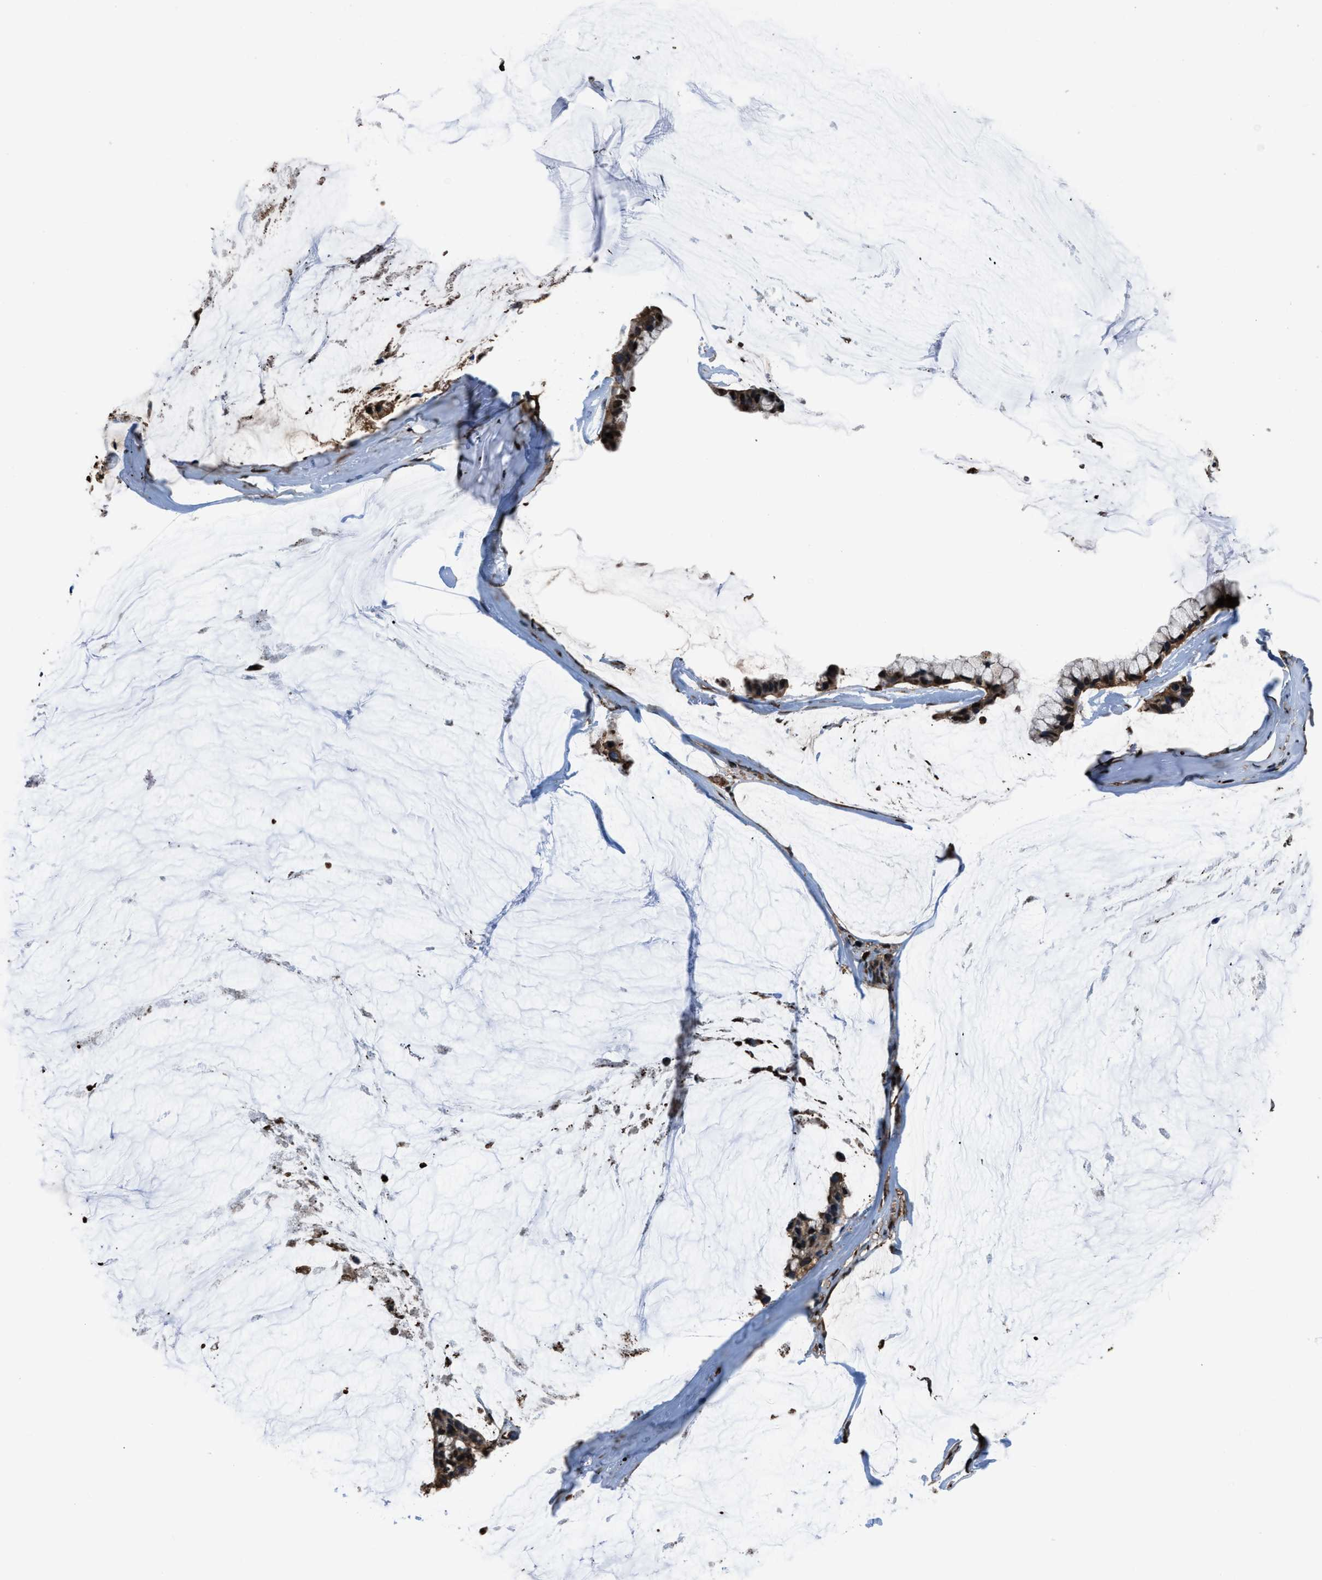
{"staining": {"intensity": "moderate", "quantity": ">75%", "location": "cytoplasmic/membranous,nuclear"}, "tissue": "ovarian cancer", "cell_type": "Tumor cells", "image_type": "cancer", "snomed": [{"axis": "morphology", "description": "Cystadenocarcinoma, mucinous, NOS"}, {"axis": "topography", "description": "Ovary"}], "caption": "The immunohistochemical stain shows moderate cytoplasmic/membranous and nuclear expression in tumor cells of mucinous cystadenocarcinoma (ovarian) tissue.", "gene": "FNTA", "patient": {"sex": "female", "age": 39}}